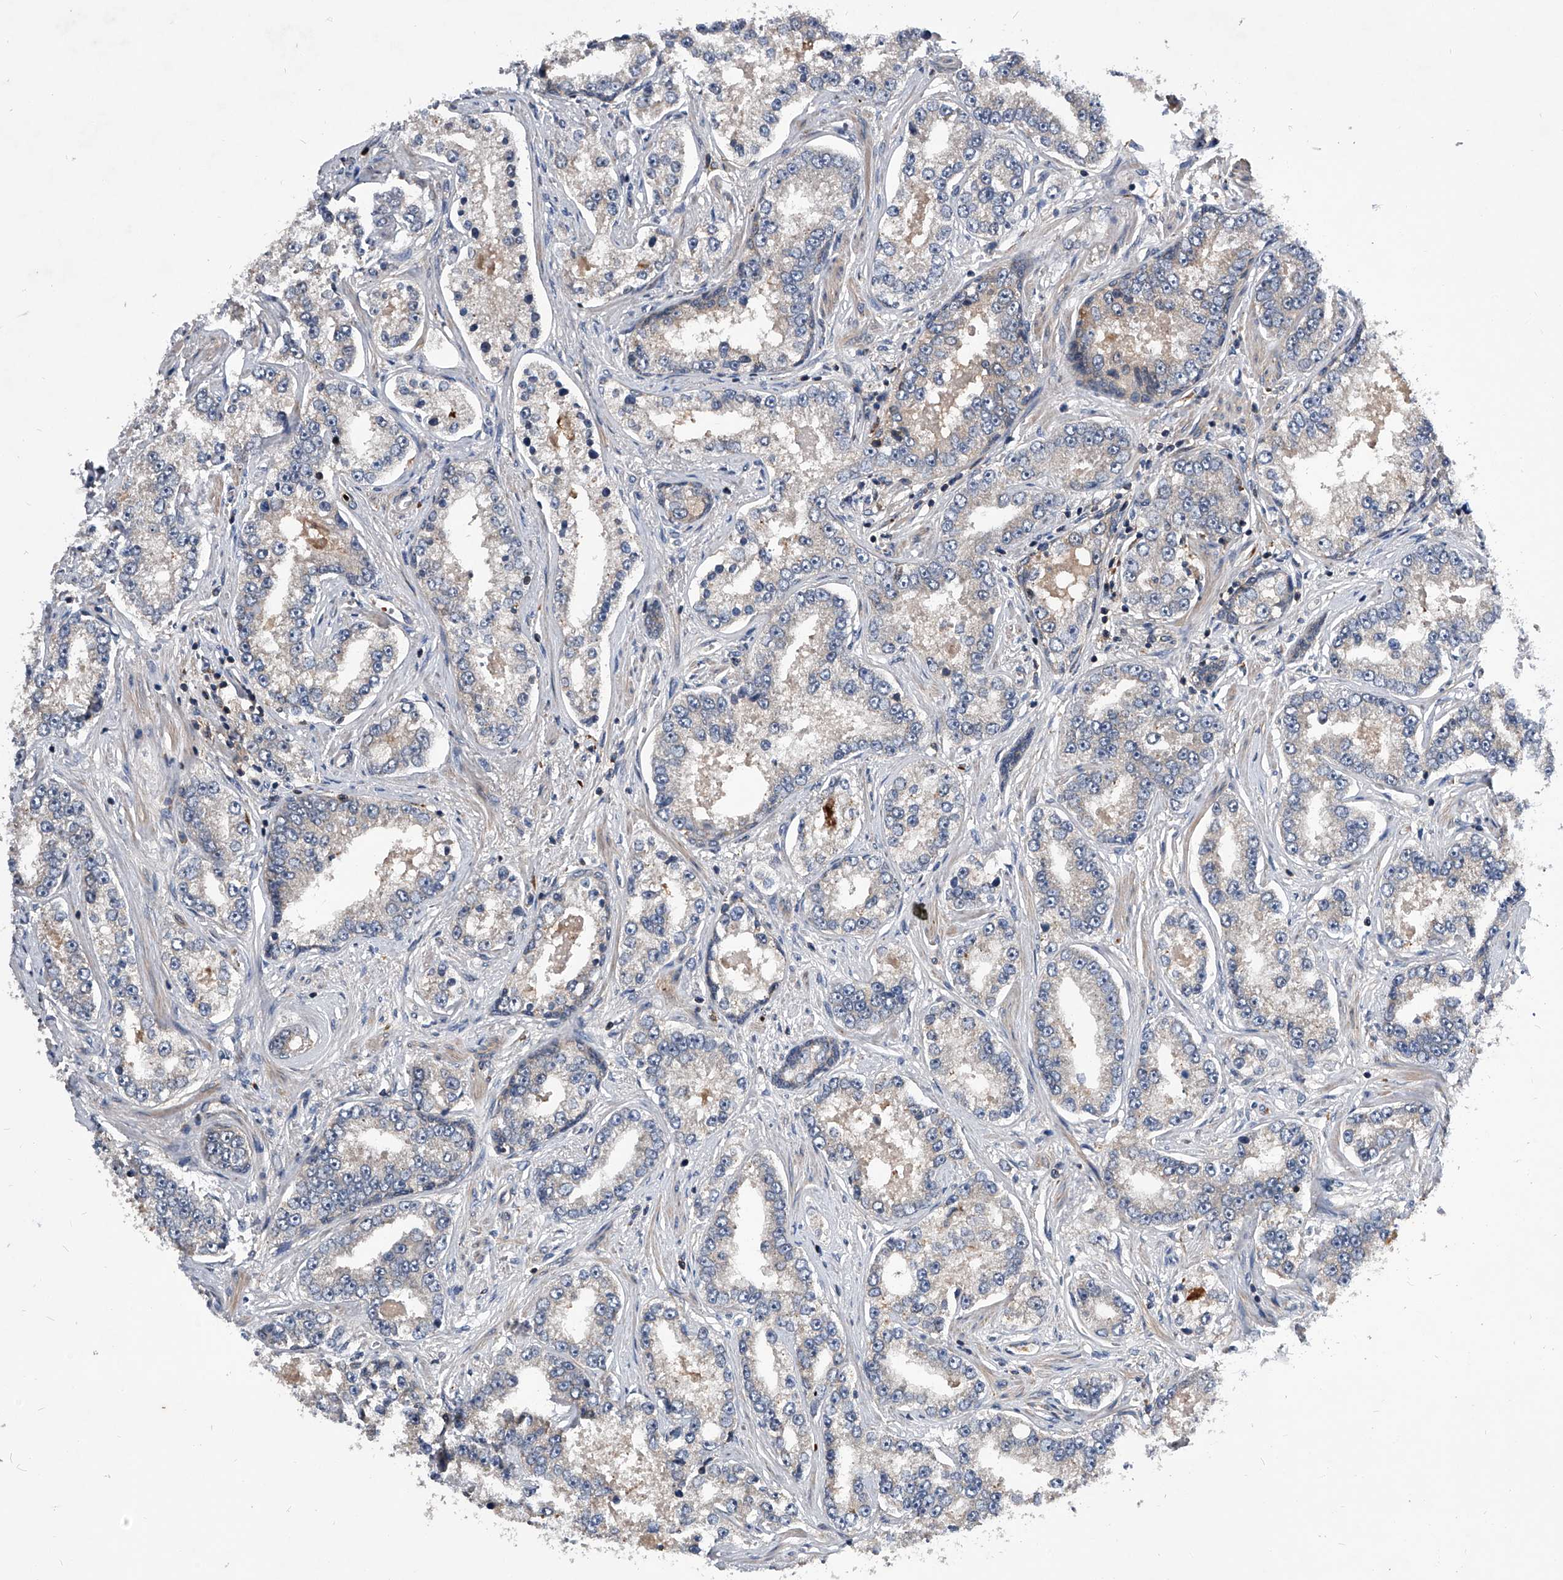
{"staining": {"intensity": "negative", "quantity": "none", "location": "none"}, "tissue": "prostate cancer", "cell_type": "Tumor cells", "image_type": "cancer", "snomed": [{"axis": "morphology", "description": "Normal tissue, NOS"}, {"axis": "morphology", "description": "Adenocarcinoma, High grade"}, {"axis": "topography", "description": "Prostate"}], "caption": "The photomicrograph reveals no staining of tumor cells in high-grade adenocarcinoma (prostate). (DAB (3,3'-diaminobenzidine) IHC, high magnification).", "gene": "ZNF30", "patient": {"sex": "male", "age": 83}}